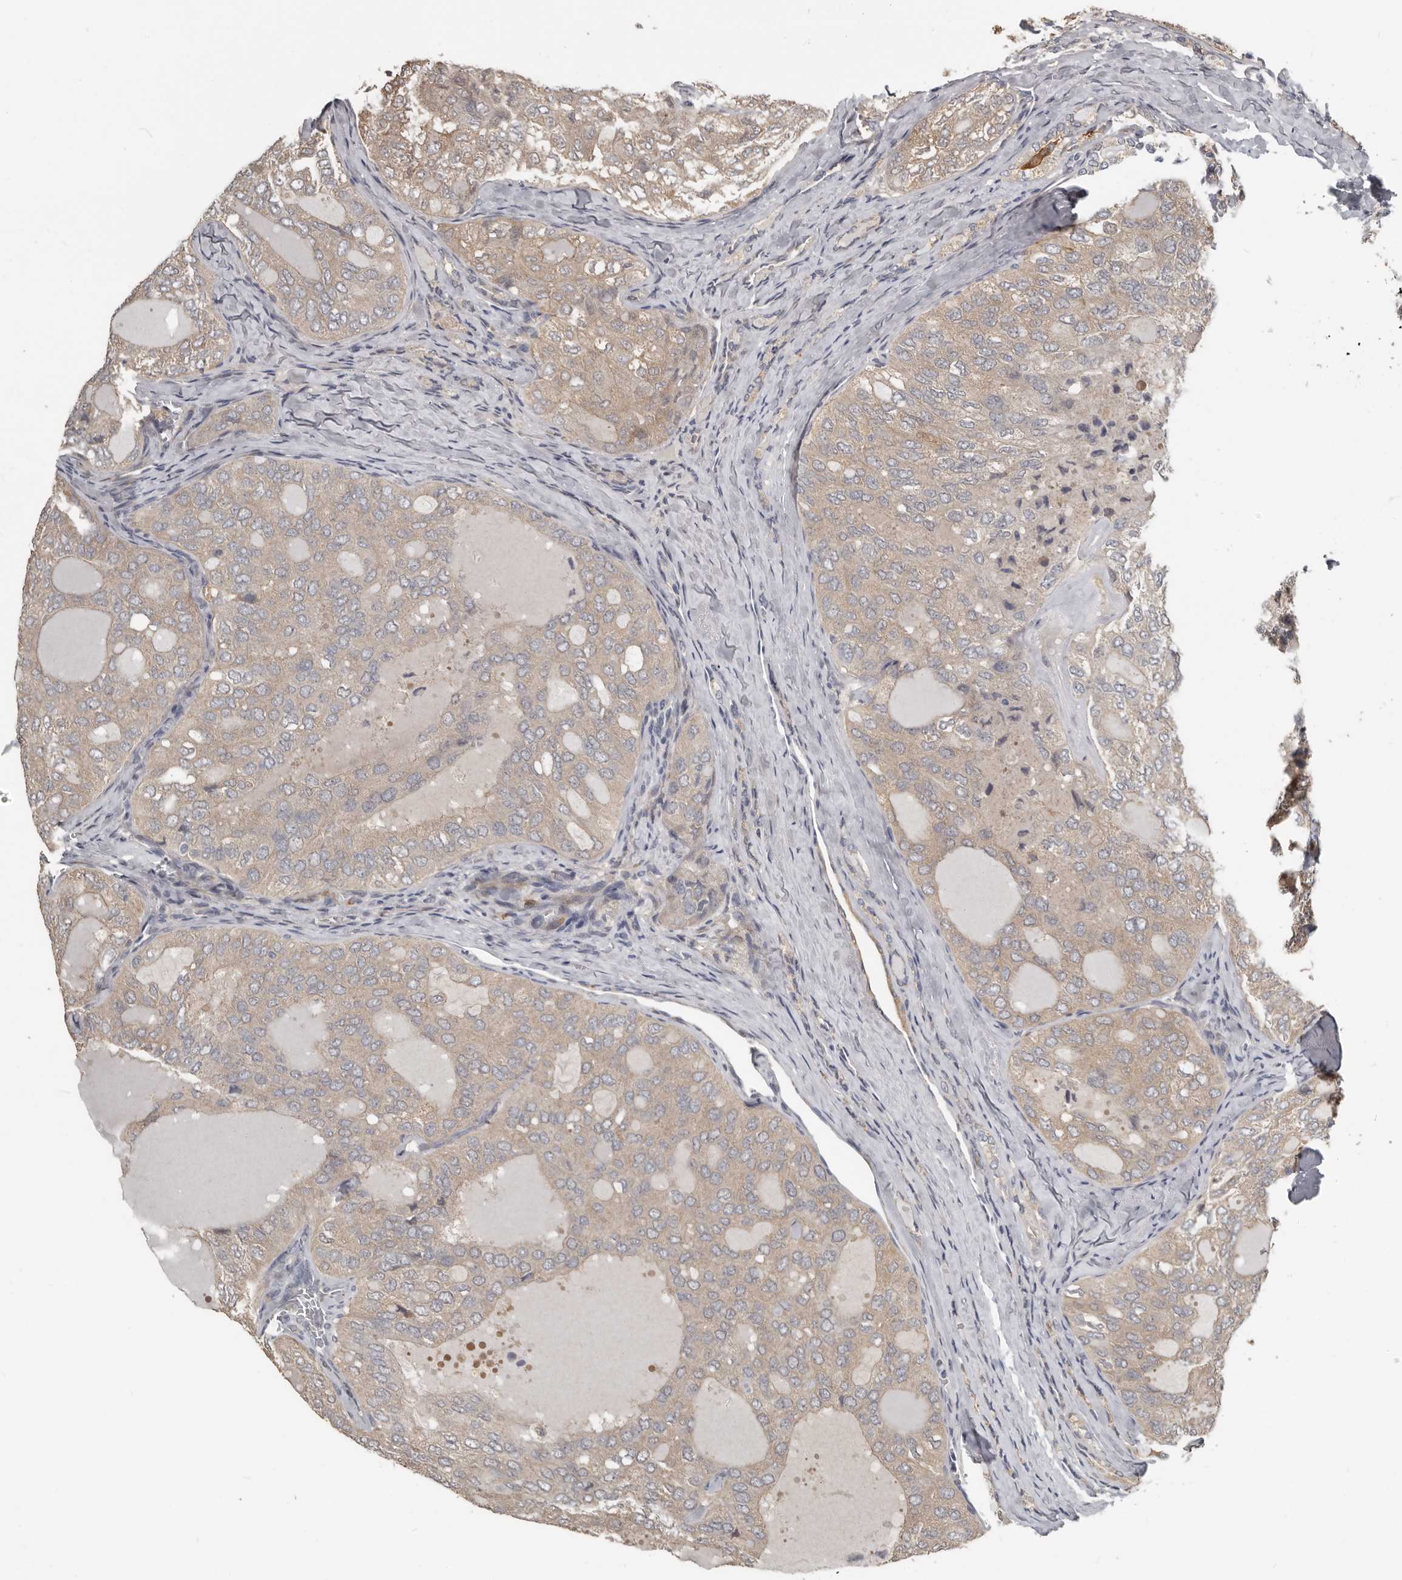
{"staining": {"intensity": "moderate", "quantity": ">75%", "location": "cytoplasmic/membranous"}, "tissue": "thyroid cancer", "cell_type": "Tumor cells", "image_type": "cancer", "snomed": [{"axis": "morphology", "description": "Follicular adenoma carcinoma, NOS"}, {"axis": "topography", "description": "Thyroid gland"}], "caption": "A micrograph of thyroid cancer stained for a protein displays moderate cytoplasmic/membranous brown staining in tumor cells.", "gene": "KCNJ8", "patient": {"sex": "male", "age": 75}}